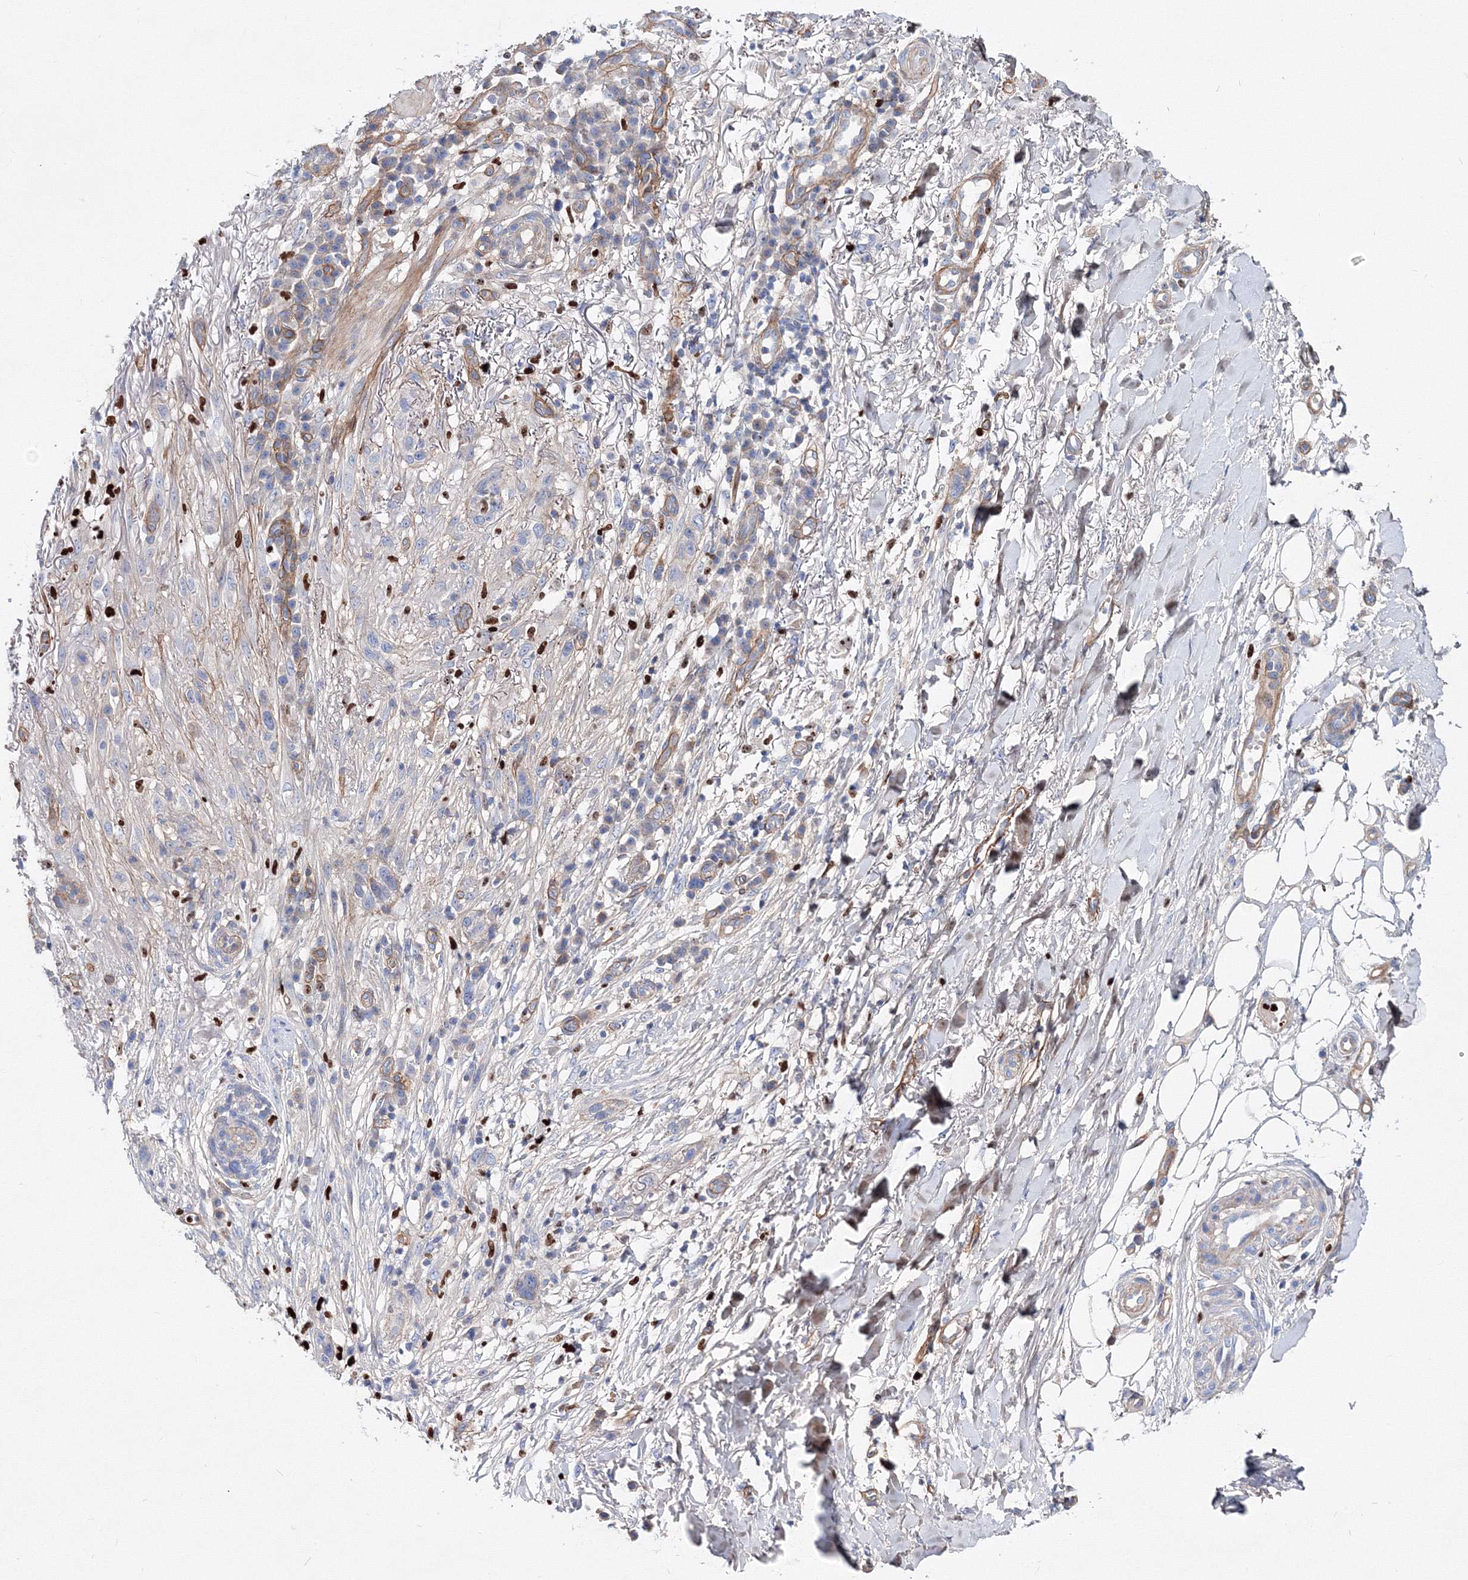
{"staining": {"intensity": "negative", "quantity": "none", "location": "none"}, "tissue": "skin cancer", "cell_type": "Tumor cells", "image_type": "cancer", "snomed": [{"axis": "morphology", "description": "Normal tissue, NOS"}, {"axis": "morphology", "description": "Squamous cell carcinoma, NOS"}, {"axis": "topography", "description": "Skin"}], "caption": "A micrograph of human skin cancer is negative for staining in tumor cells.", "gene": "C11orf52", "patient": {"sex": "female", "age": 96}}